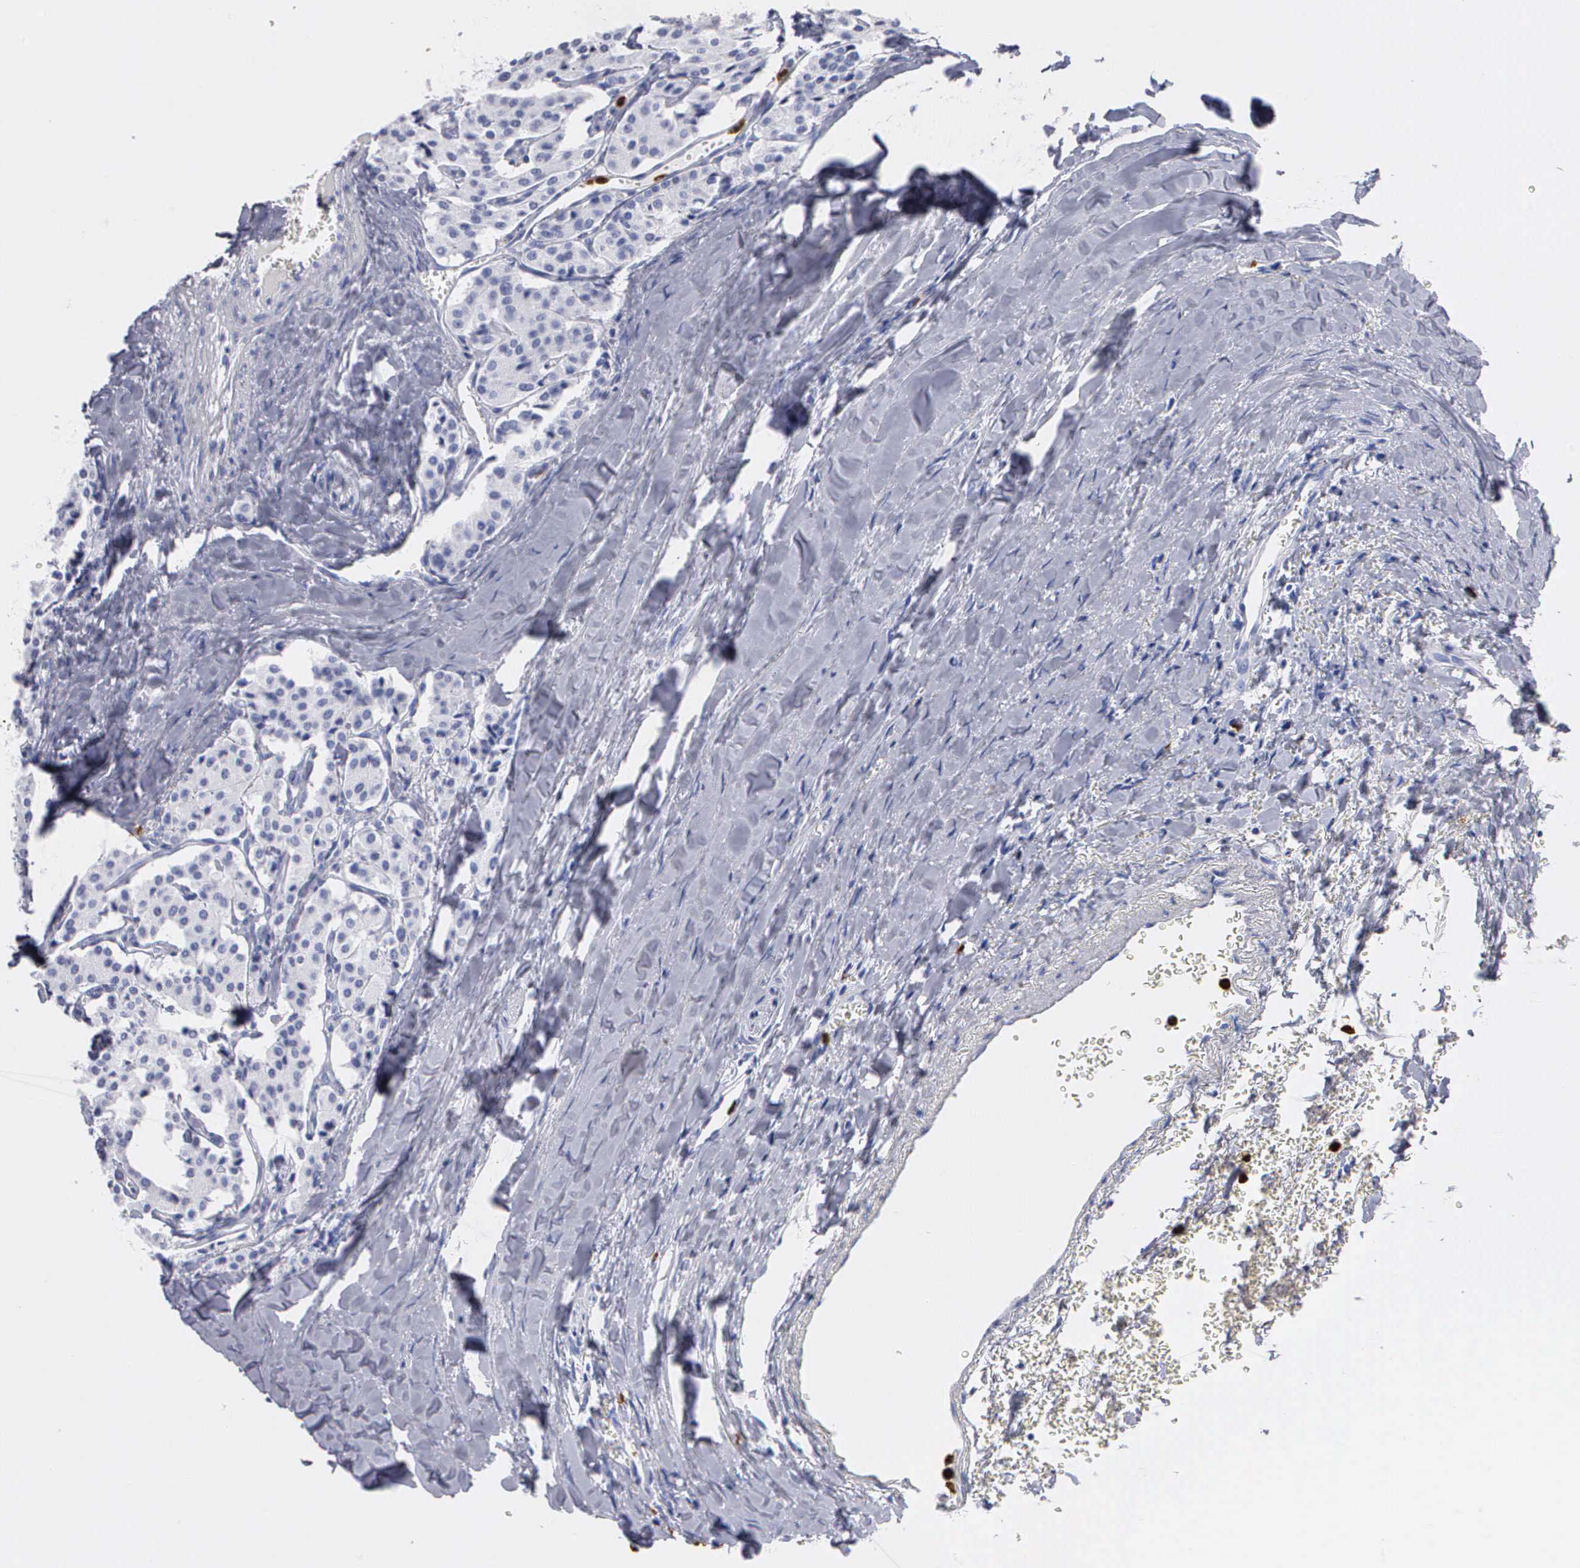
{"staining": {"intensity": "negative", "quantity": "none", "location": "none"}, "tissue": "carcinoid", "cell_type": "Tumor cells", "image_type": "cancer", "snomed": [{"axis": "morphology", "description": "Carcinoid, malignant, NOS"}, {"axis": "topography", "description": "Bronchus"}], "caption": "IHC image of neoplastic tissue: human carcinoid (malignant) stained with DAB (3,3'-diaminobenzidine) exhibits no significant protein positivity in tumor cells. (DAB immunohistochemistry with hematoxylin counter stain).", "gene": "CTSG", "patient": {"sex": "male", "age": 55}}